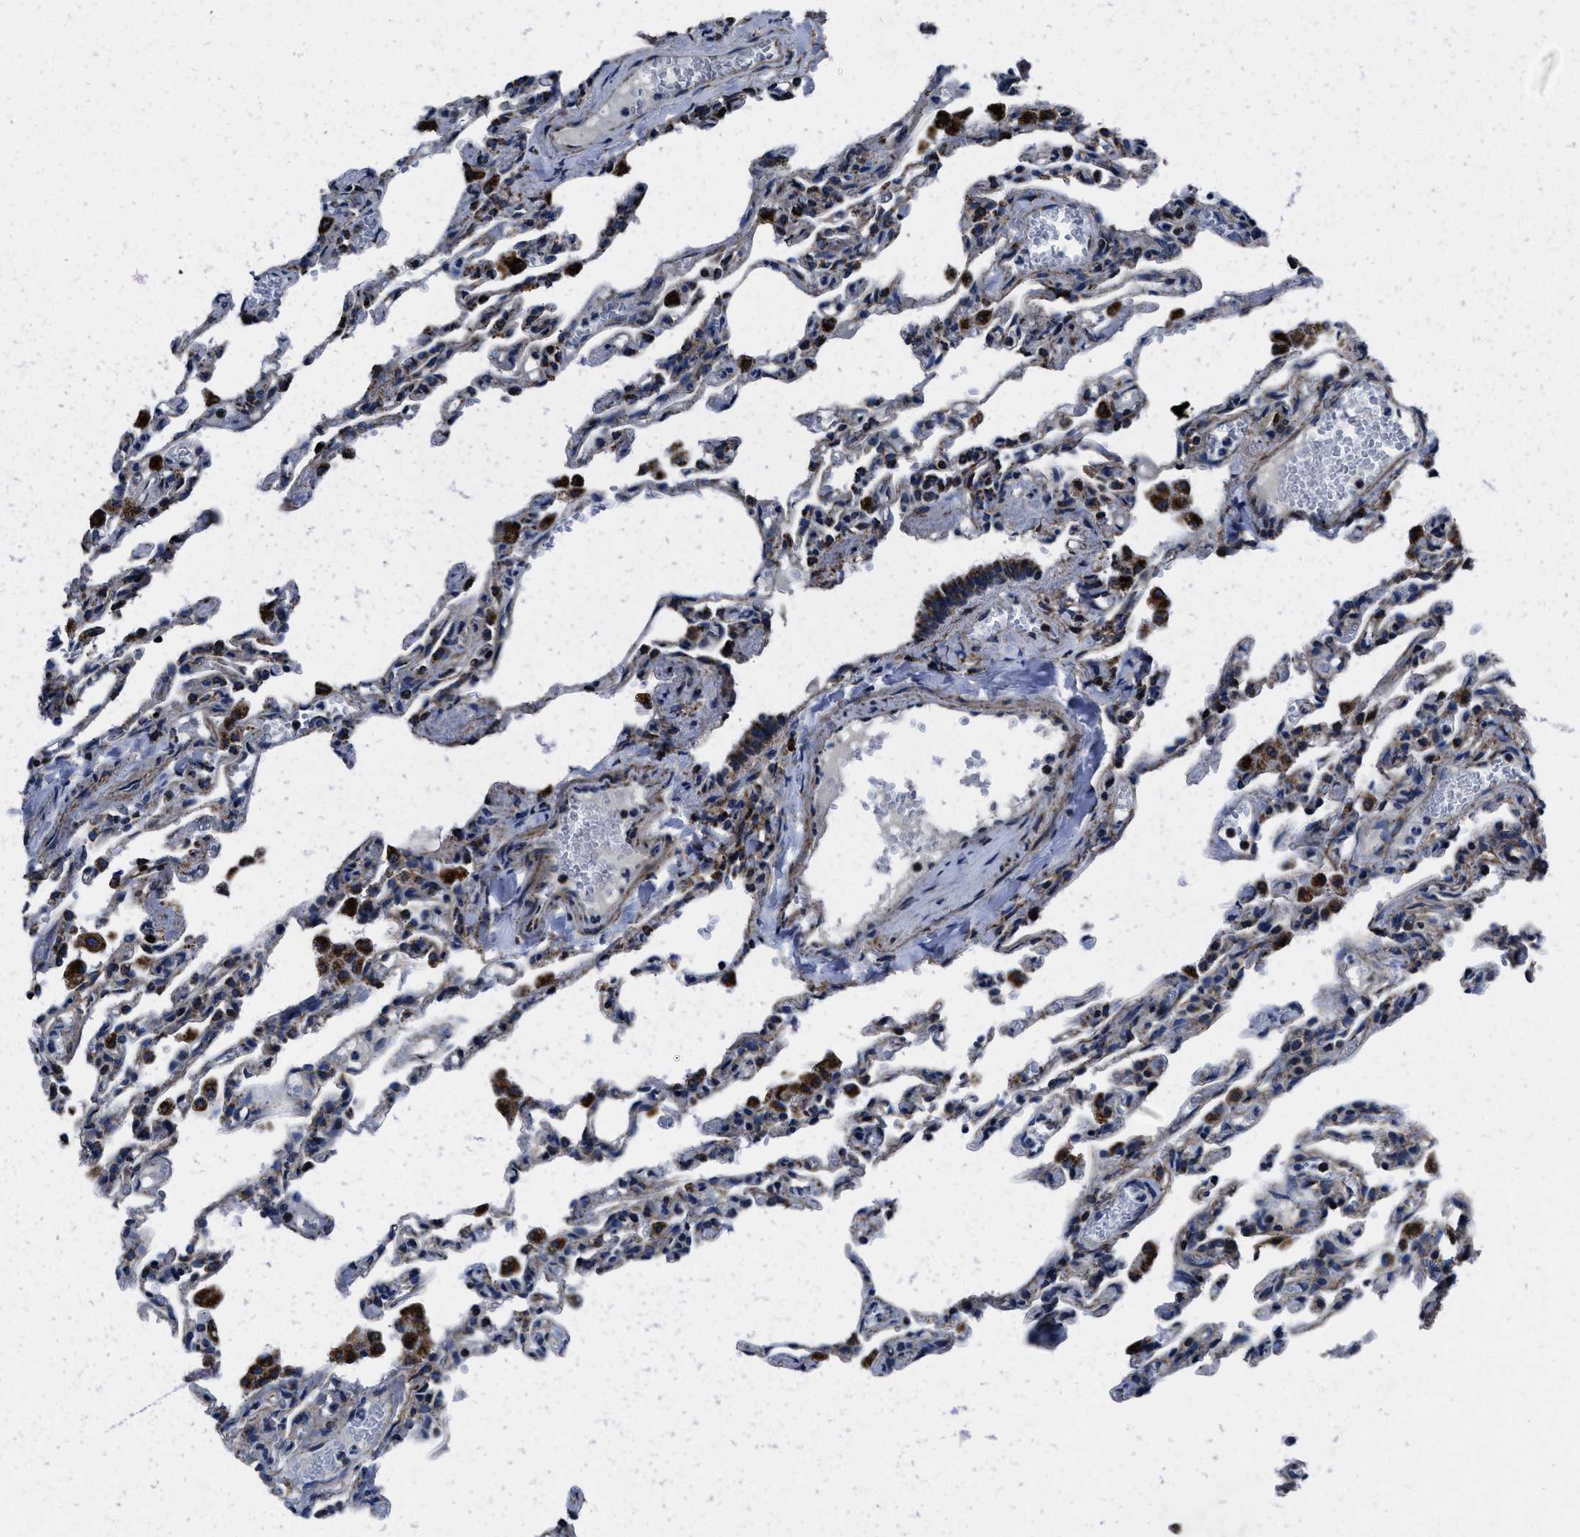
{"staining": {"intensity": "moderate", "quantity": "25%-75%", "location": "cytoplasmic/membranous"}, "tissue": "lung", "cell_type": "Alveolar cells", "image_type": "normal", "snomed": [{"axis": "morphology", "description": "Normal tissue, NOS"}, {"axis": "topography", "description": "Lung"}], "caption": "Immunohistochemistry (IHC) staining of benign lung, which displays medium levels of moderate cytoplasmic/membranous expression in approximately 25%-75% of alveolar cells indicating moderate cytoplasmic/membranous protein staining. The staining was performed using DAB (3,3'-diaminobenzidine) (brown) for protein detection and nuclei were counterstained in hematoxylin (blue).", "gene": "NSD3", "patient": {"sex": "male", "age": 21}}